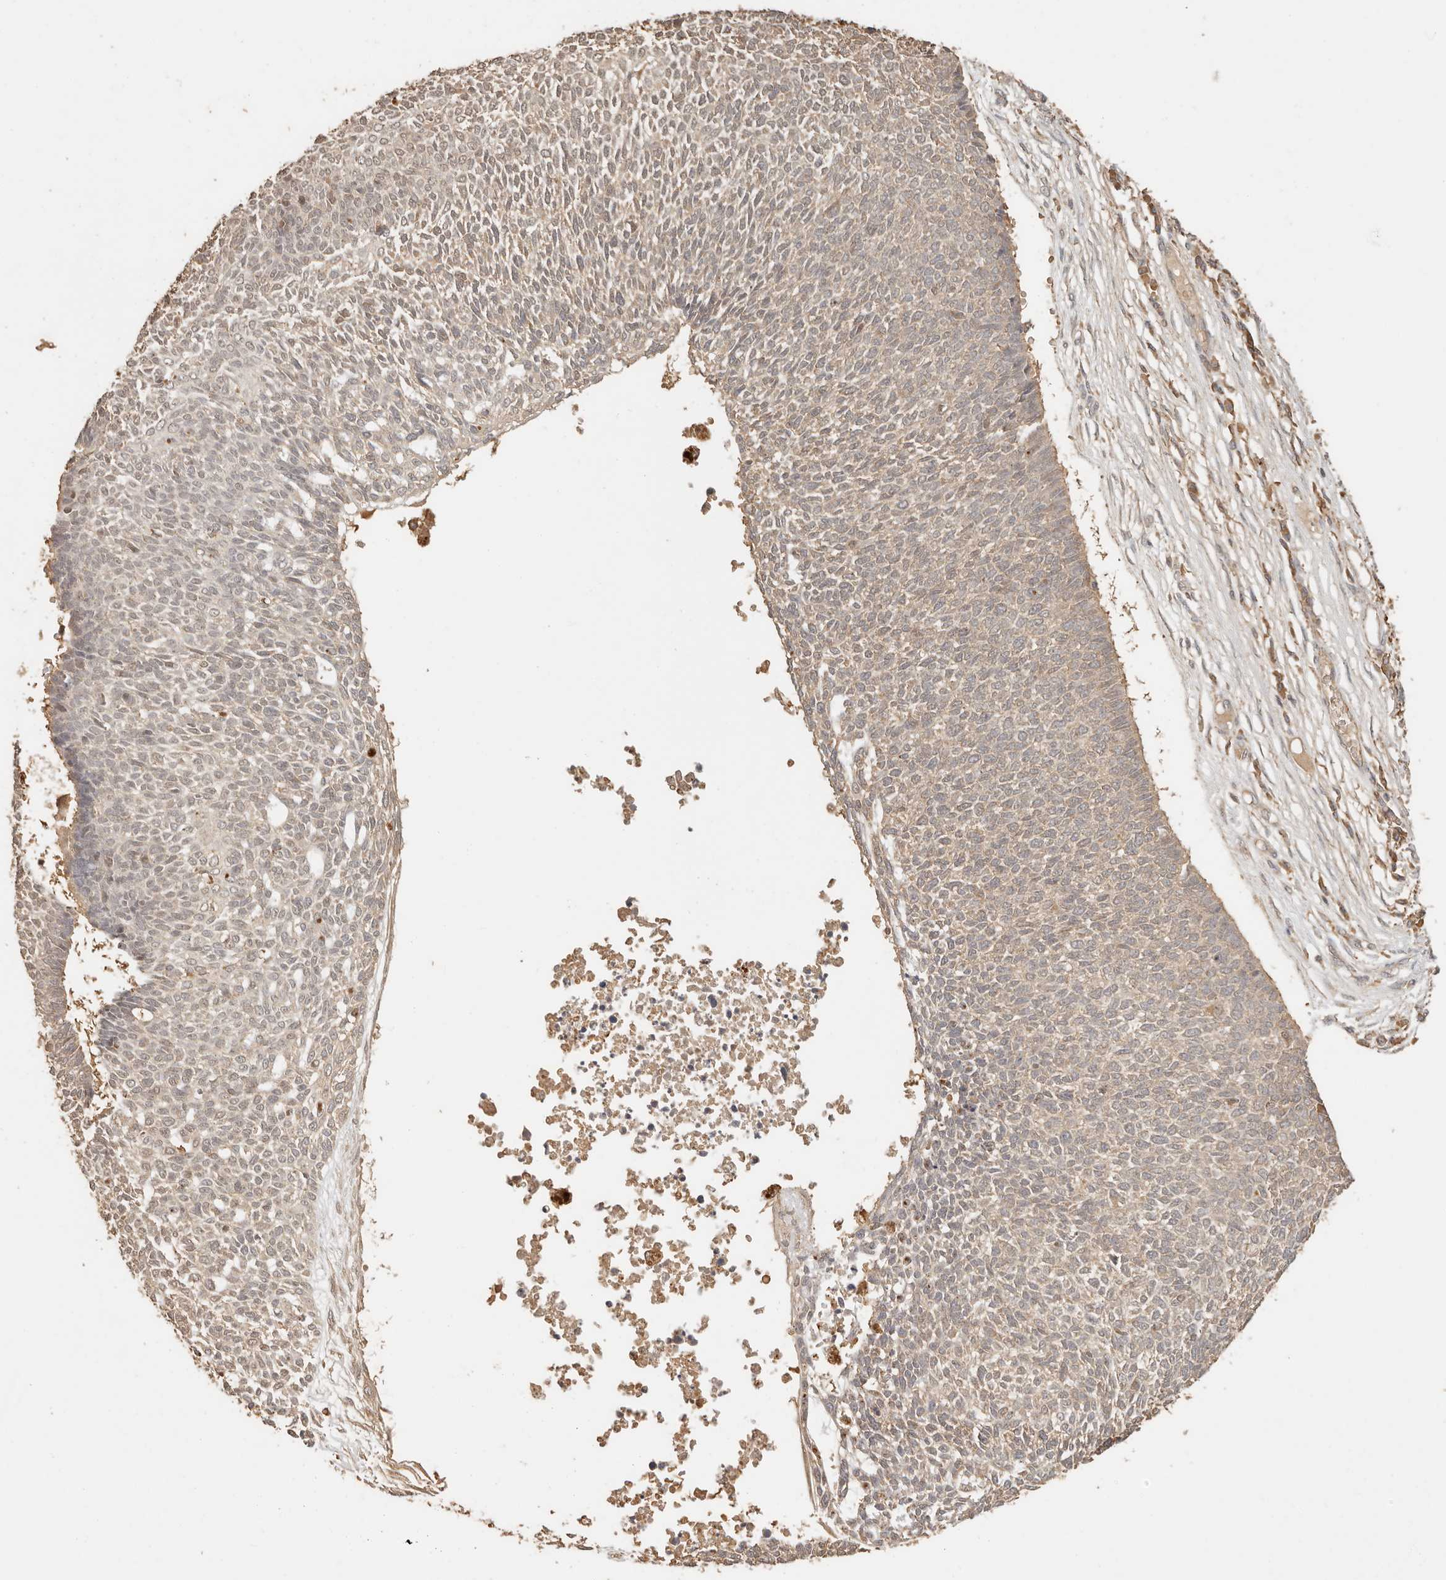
{"staining": {"intensity": "negative", "quantity": "none", "location": "none"}, "tissue": "skin cancer", "cell_type": "Tumor cells", "image_type": "cancer", "snomed": [{"axis": "morphology", "description": "Basal cell carcinoma"}, {"axis": "topography", "description": "Skin"}], "caption": "The image exhibits no staining of tumor cells in basal cell carcinoma (skin). (Stains: DAB (3,3'-diaminobenzidine) IHC with hematoxylin counter stain, Microscopy: brightfield microscopy at high magnification).", "gene": "INTS11", "patient": {"sex": "female", "age": 84}}